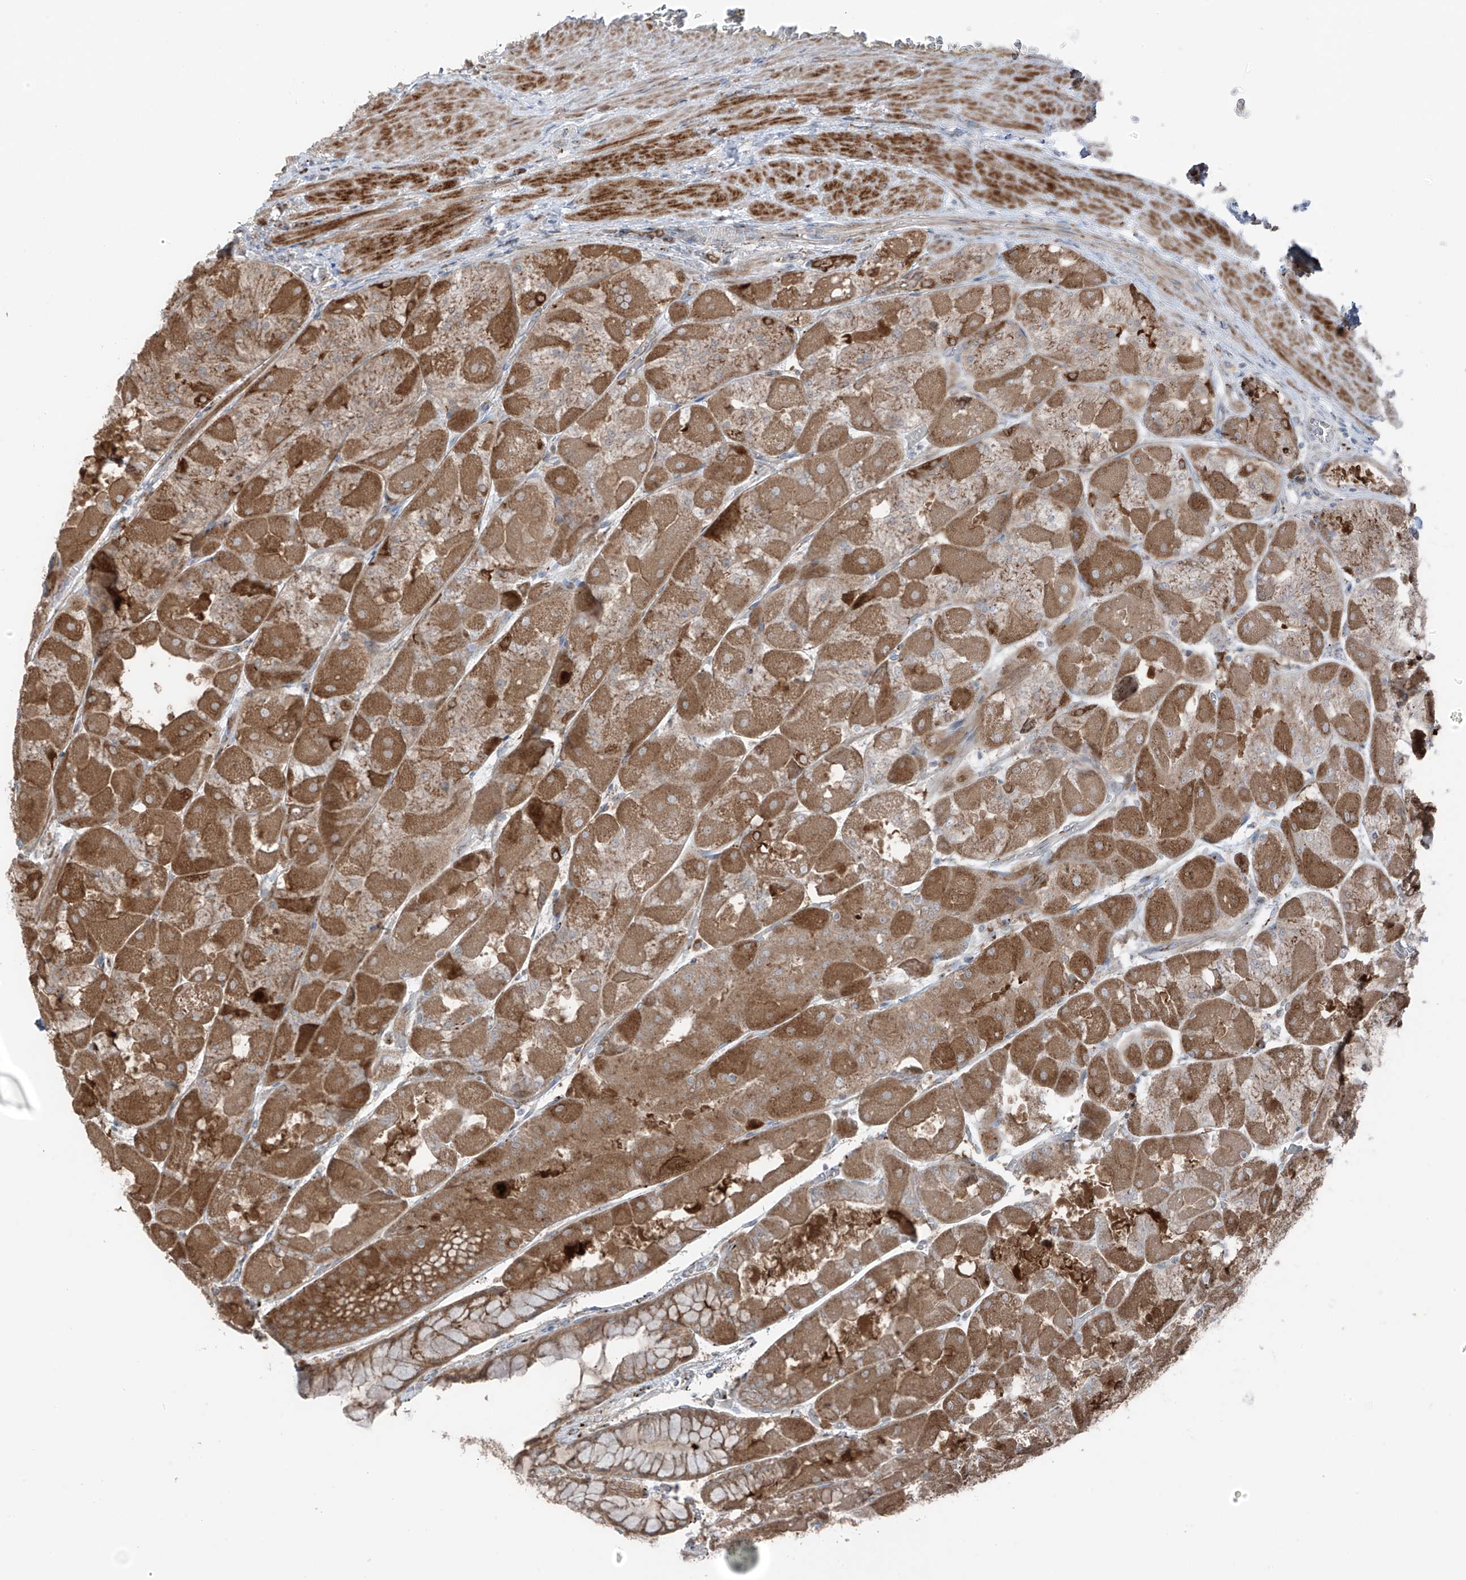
{"staining": {"intensity": "moderate", "quantity": ">75%", "location": "cytoplasmic/membranous"}, "tissue": "stomach", "cell_type": "Glandular cells", "image_type": "normal", "snomed": [{"axis": "morphology", "description": "Normal tissue, NOS"}, {"axis": "topography", "description": "Stomach"}], "caption": "Immunohistochemistry (IHC) (DAB (3,3'-diaminobenzidine)) staining of normal stomach demonstrates moderate cytoplasmic/membranous protein expression in approximately >75% of glandular cells. The staining is performed using DAB (3,3'-diaminobenzidine) brown chromogen to label protein expression. The nuclei are counter-stained blue using hematoxylin.", "gene": "ERLEC1", "patient": {"sex": "female", "age": 61}}